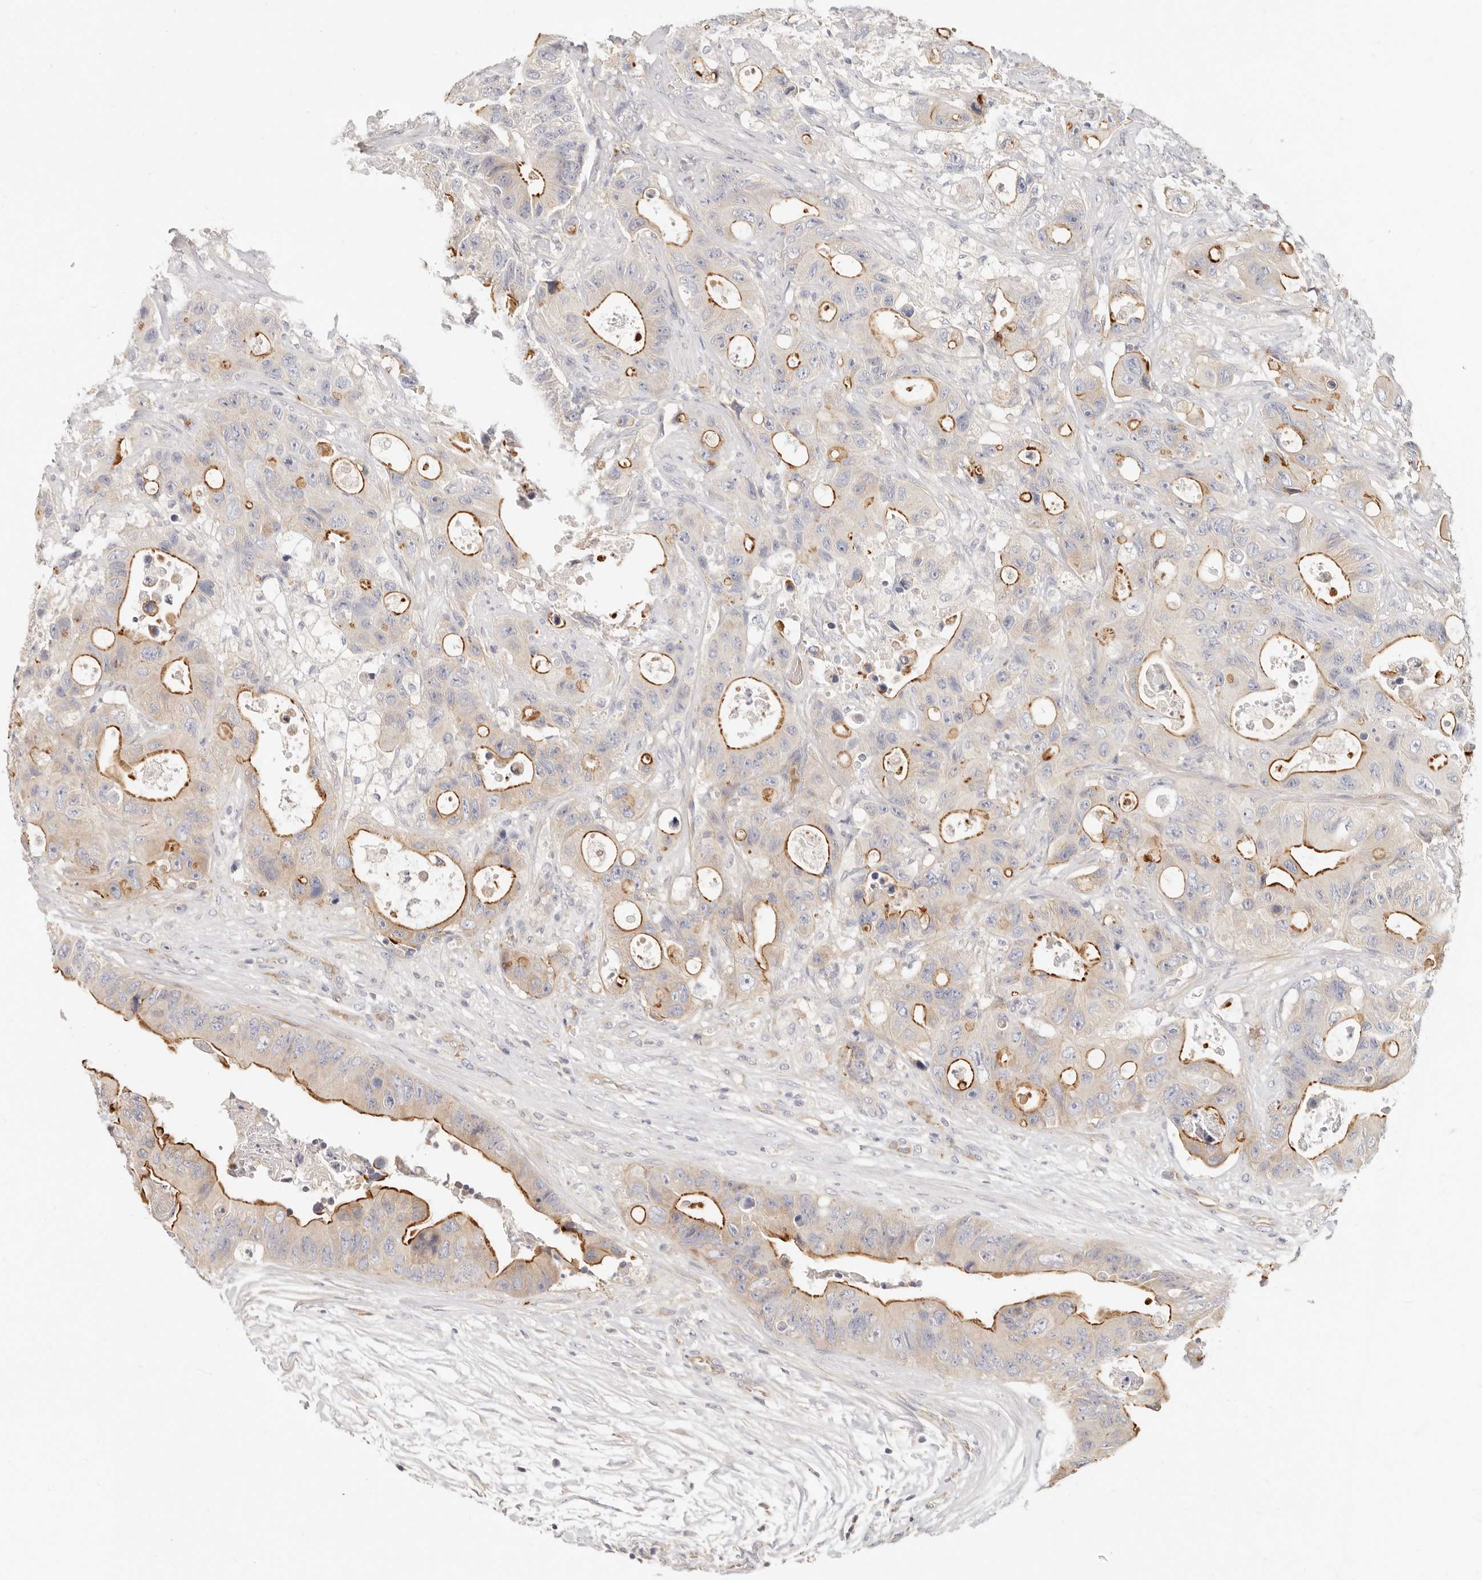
{"staining": {"intensity": "strong", "quantity": "25%-75%", "location": "cytoplasmic/membranous"}, "tissue": "colorectal cancer", "cell_type": "Tumor cells", "image_type": "cancer", "snomed": [{"axis": "morphology", "description": "Adenocarcinoma, NOS"}, {"axis": "topography", "description": "Colon"}], "caption": "Protein expression analysis of human colorectal cancer reveals strong cytoplasmic/membranous staining in approximately 25%-75% of tumor cells. Using DAB (3,3'-diaminobenzidine) (brown) and hematoxylin (blue) stains, captured at high magnification using brightfield microscopy.", "gene": "LTB4R2", "patient": {"sex": "female", "age": 46}}